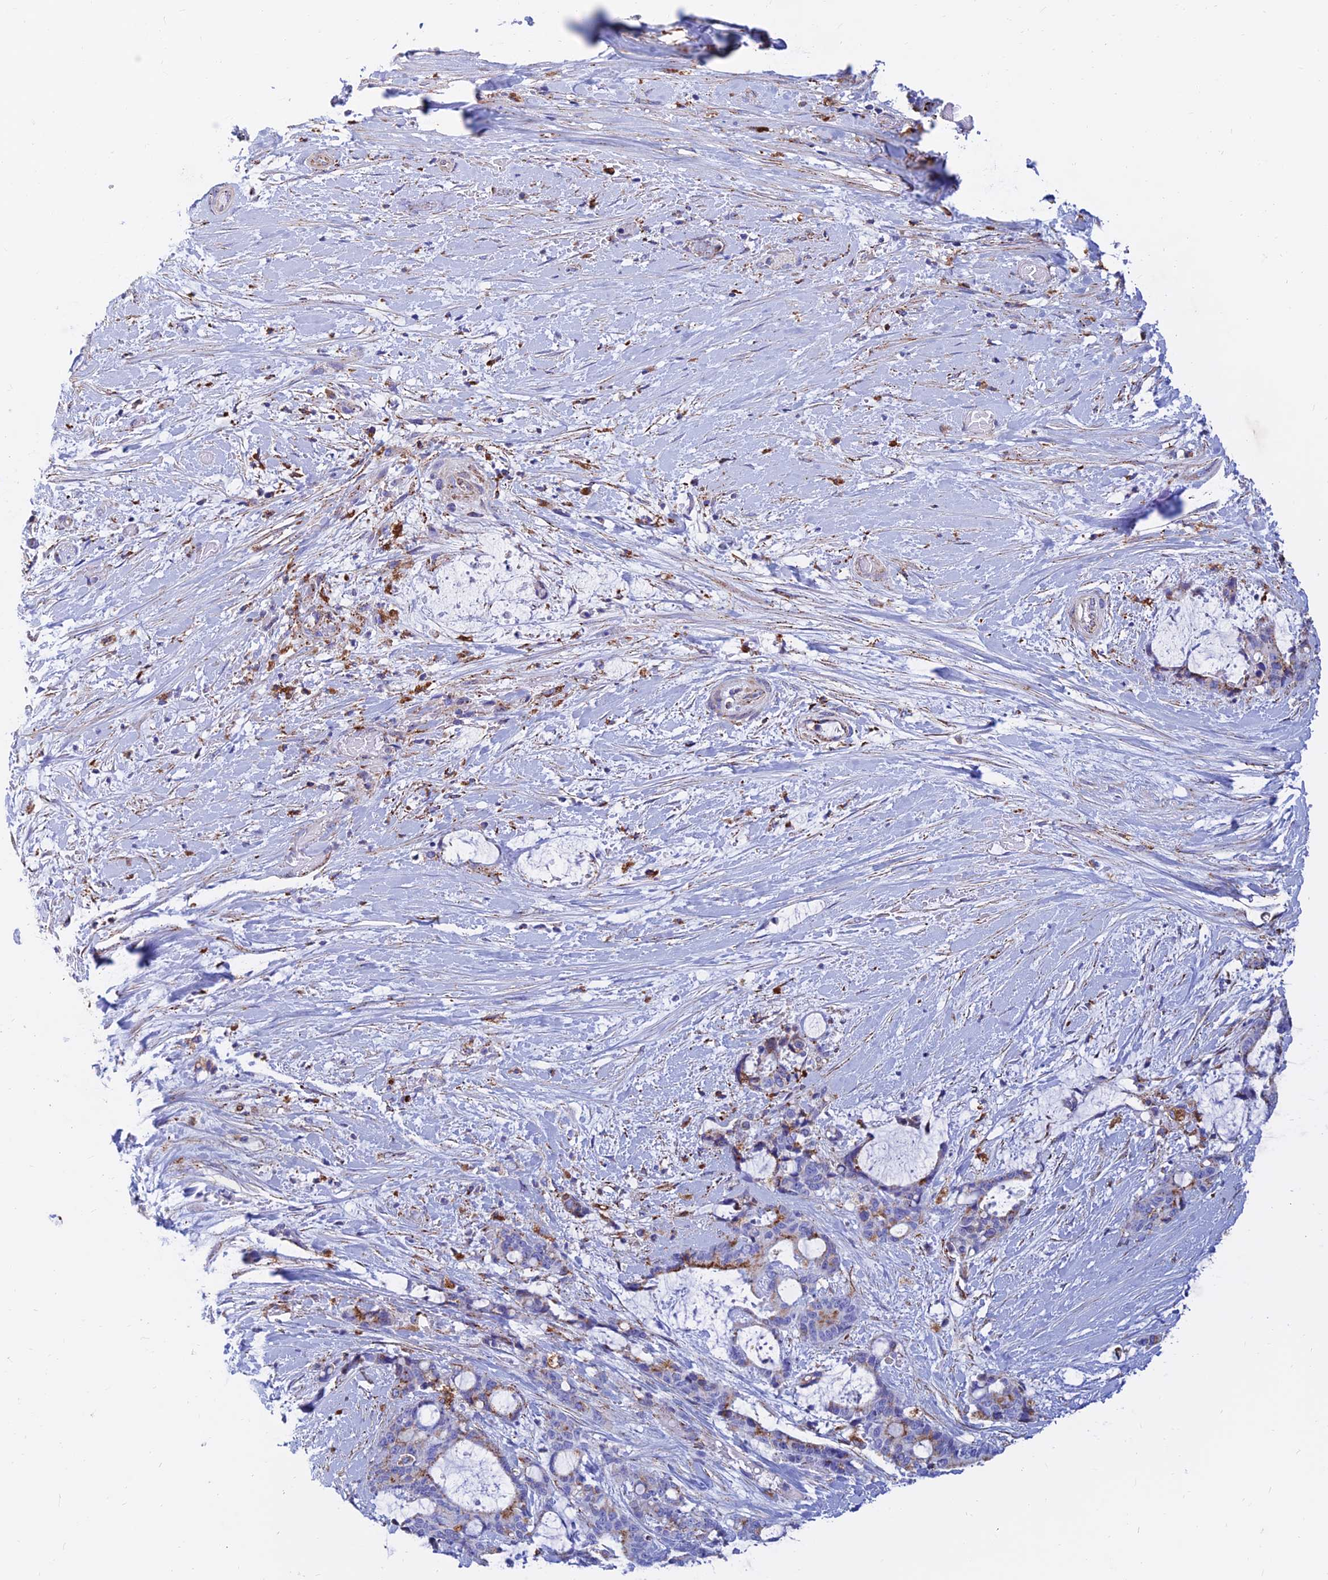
{"staining": {"intensity": "moderate", "quantity": "<25%", "location": "cytoplasmic/membranous"}, "tissue": "liver cancer", "cell_type": "Tumor cells", "image_type": "cancer", "snomed": [{"axis": "morphology", "description": "Normal tissue, NOS"}, {"axis": "morphology", "description": "Cholangiocarcinoma"}, {"axis": "topography", "description": "Liver"}, {"axis": "topography", "description": "Peripheral nerve tissue"}], "caption": "Moderate cytoplasmic/membranous staining is appreciated in approximately <25% of tumor cells in liver cholangiocarcinoma. (DAB = brown stain, brightfield microscopy at high magnification).", "gene": "SPNS1", "patient": {"sex": "female", "age": 73}}